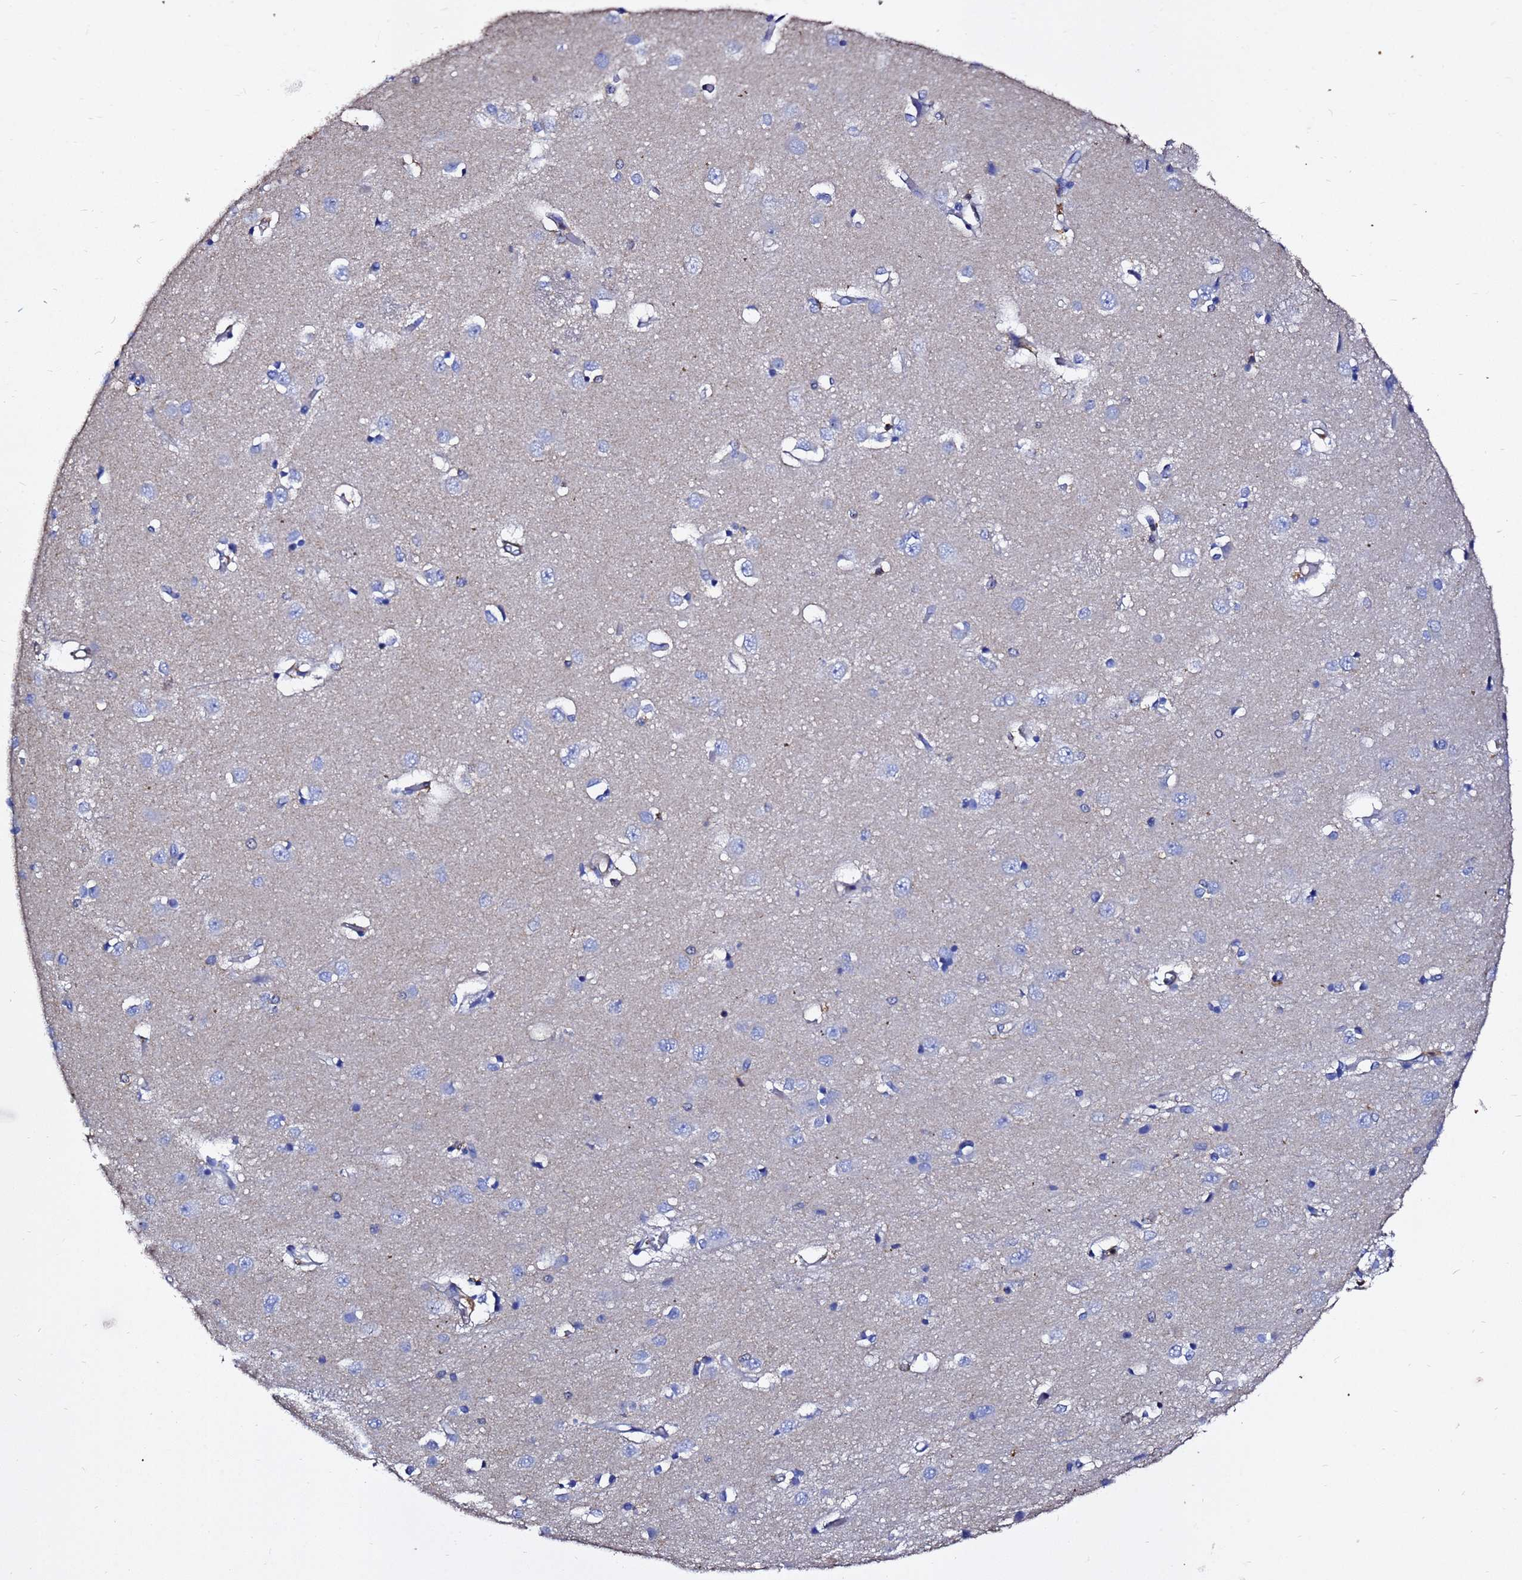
{"staining": {"intensity": "negative", "quantity": "none", "location": "none"}, "tissue": "caudate", "cell_type": "Glial cells", "image_type": "normal", "snomed": [{"axis": "morphology", "description": "Normal tissue, NOS"}, {"axis": "topography", "description": "Lateral ventricle wall"}], "caption": "This is a image of immunohistochemistry staining of unremarkable caudate, which shows no expression in glial cells.", "gene": "ACTA1", "patient": {"sex": "male", "age": 37}}